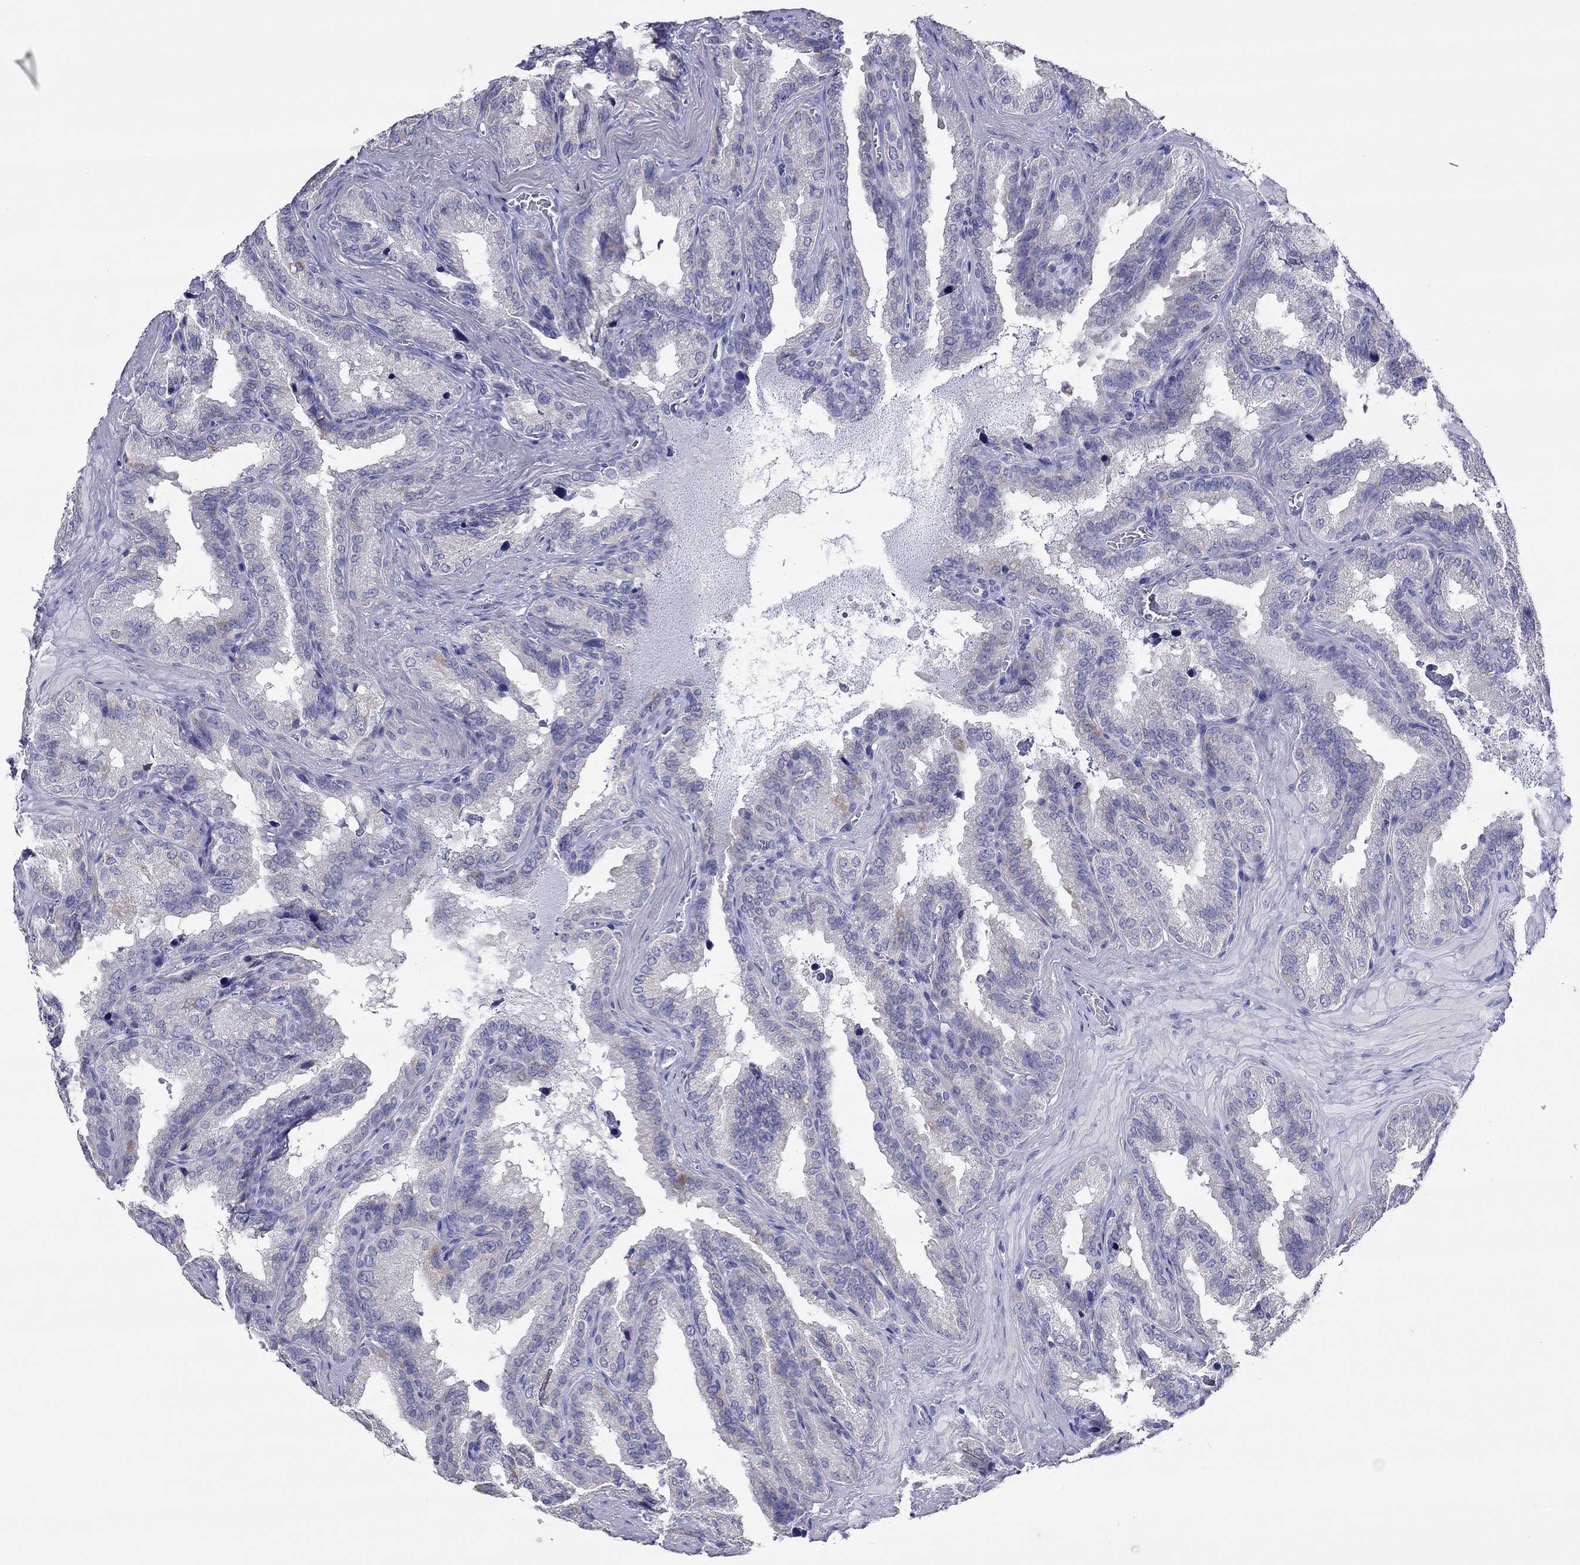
{"staining": {"intensity": "negative", "quantity": "none", "location": "none"}, "tissue": "seminal vesicle", "cell_type": "Glandular cells", "image_type": "normal", "snomed": [{"axis": "morphology", "description": "Normal tissue, NOS"}, {"axis": "topography", "description": "Seminal veicle"}], "caption": "Immunohistochemistry of benign human seminal vesicle shows no positivity in glandular cells.", "gene": "COL9A1", "patient": {"sex": "male", "age": 37}}